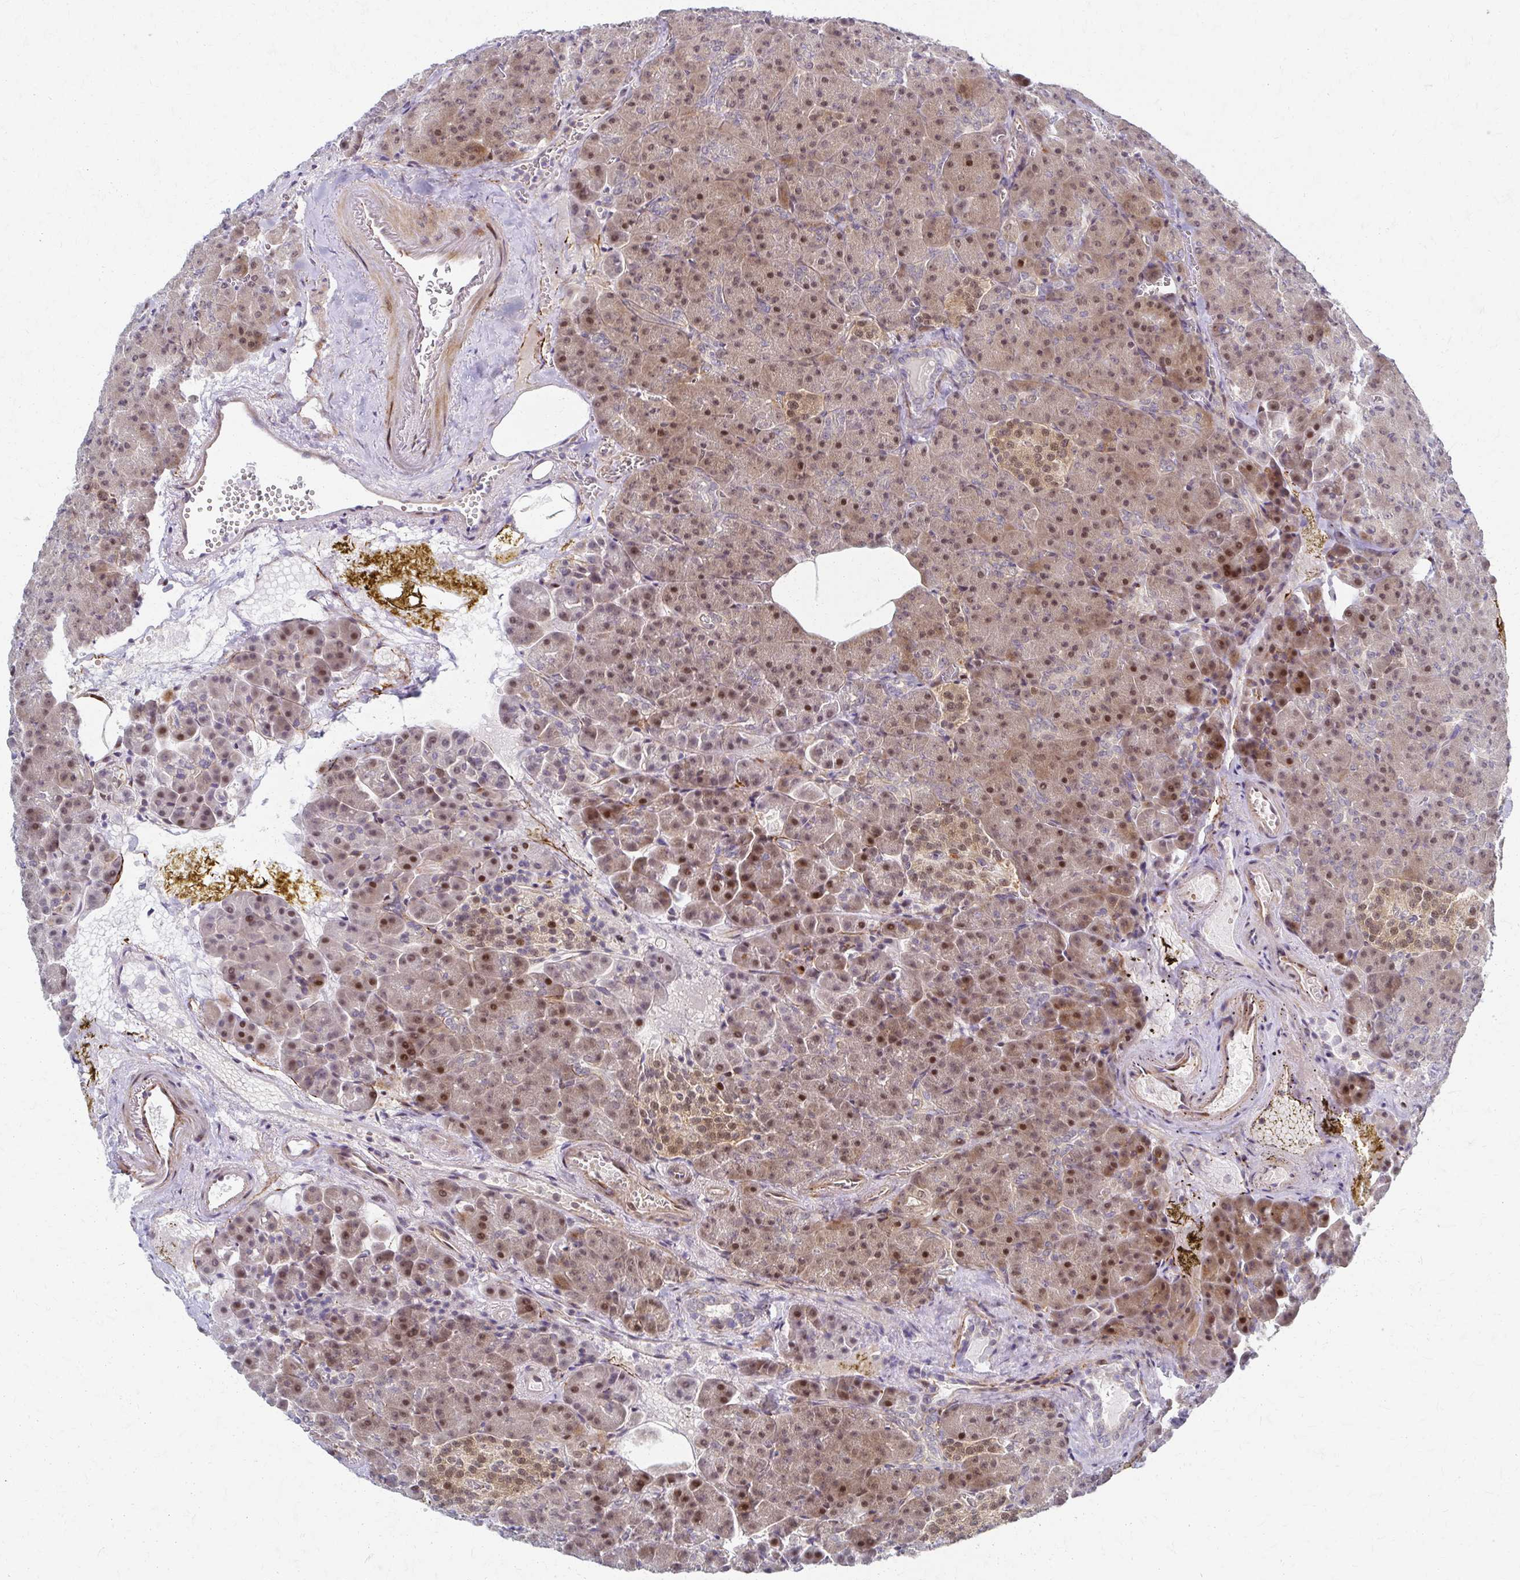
{"staining": {"intensity": "moderate", "quantity": ">75%", "location": "nuclear"}, "tissue": "pancreas", "cell_type": "Exocrine glandular cells", "image_type": "normal", "snomed": [{"axis": "morphology", "description": "Normal tissue, NOS"}, {"axis": "topography", "description": "Pancreas"}], "caption": "High-power microscopy captured an IHC image of normal pancreas, revealing moderate nuclear staining in about >75% of exocrine glandular cells.", "gene": "PSMD7", "patient": {"sex": "female", "age": 74}}